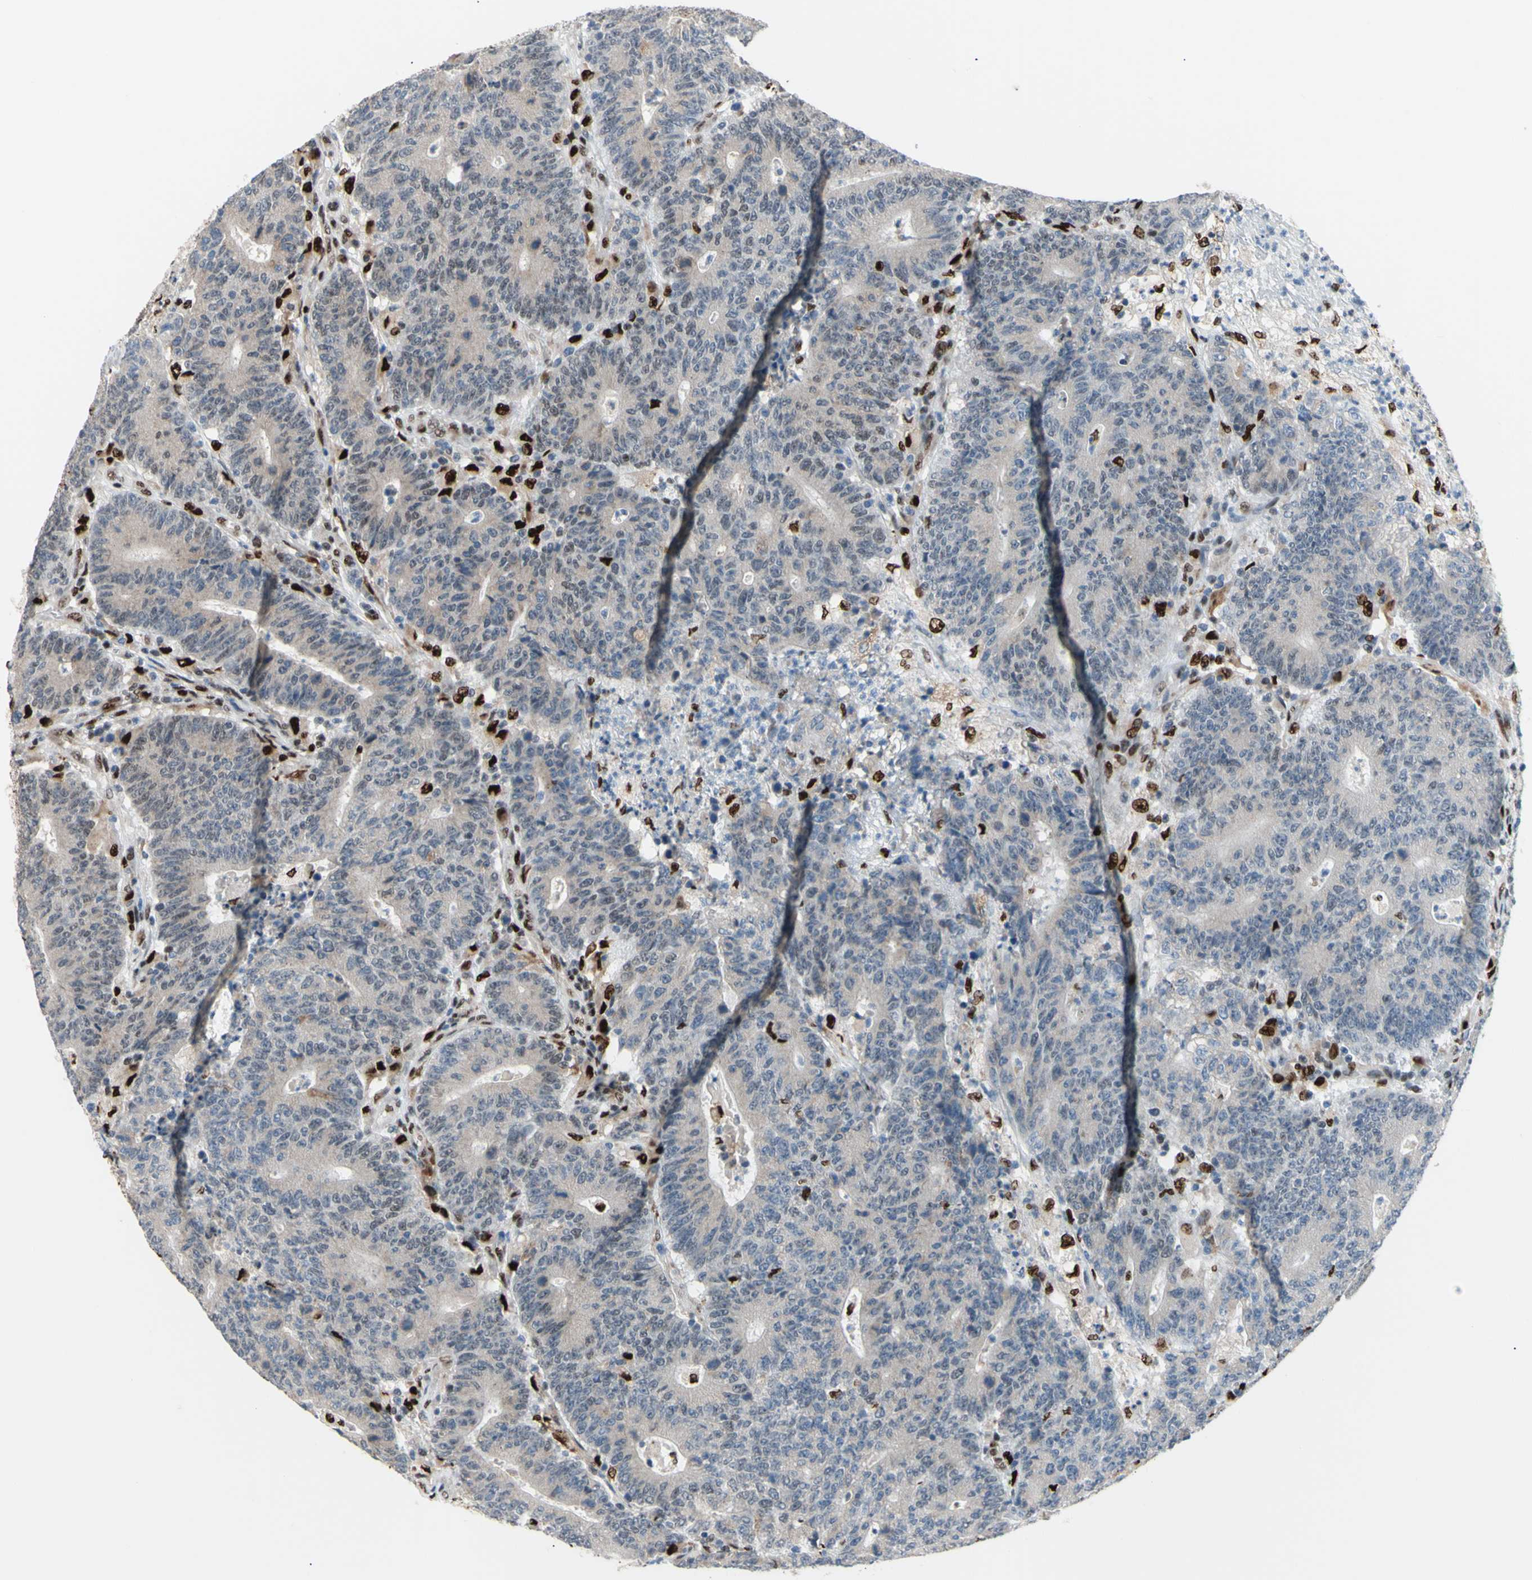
{"staining": {"intensity": "weak", "quantity": ">75%", "location": "cytoplasmic/membranous"}, "tissue": "colorectal cancer", "cell_type": "Tumor cells", "image_type": "cancer", "snomed": [{"axis": "morphology", "description": "Normal tissue, NOS"}, {"axis": "morphology", "description": "Adenocarcinoma, NOS"}, {"axis": "topography", "description": "Colon"}], "caption": "Weak cytoplasmic/membranous positivity for a protein is present in approximately >75% of tumor cells of colorectal adenocarcinoma using immunohistochemistry (IHC).", "gene": "EED", "patient": {"sex": "female", "age": 75}}